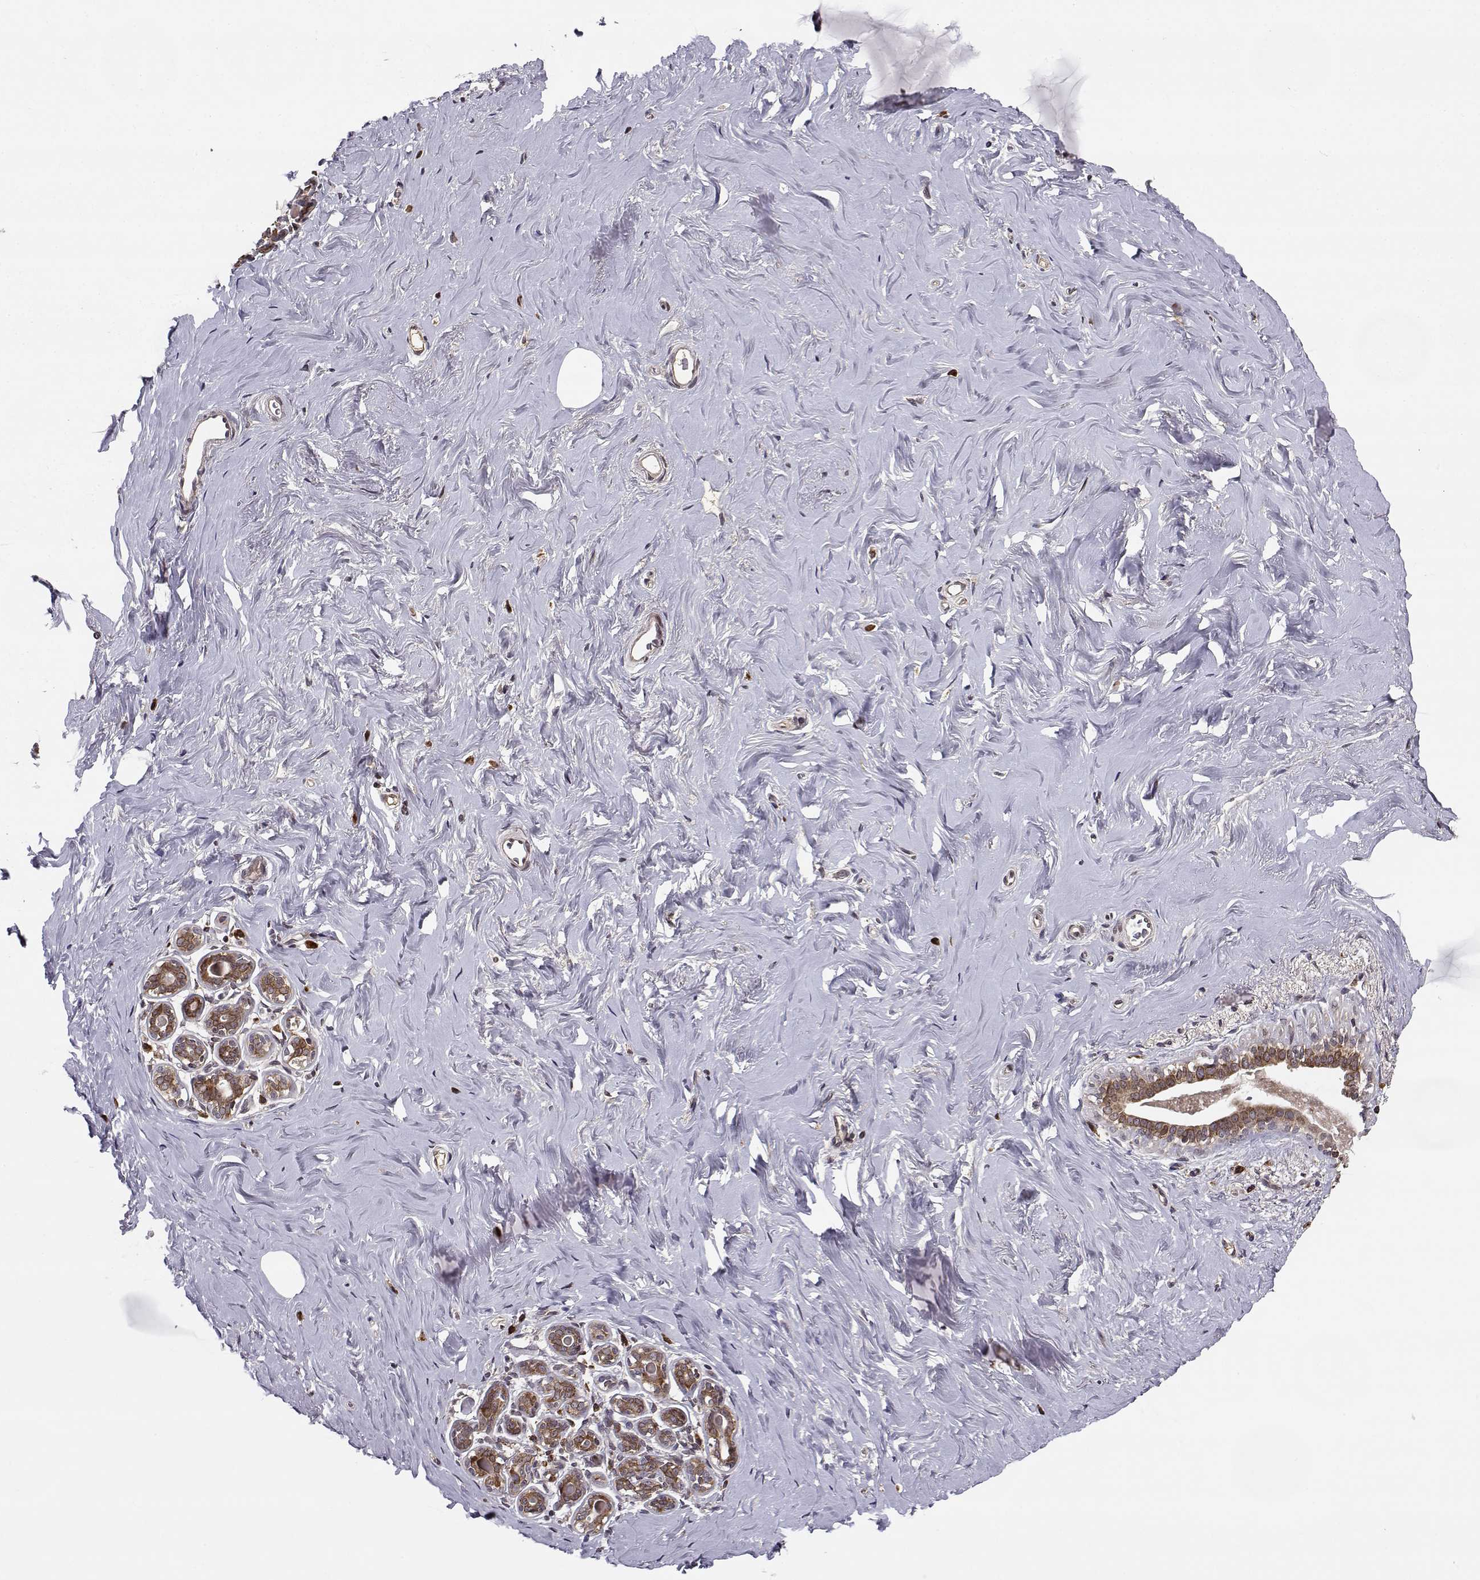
{"staining": {"intensity": "negative", "quantity": "none", "location": "none"}, "tissue": "breast", "cell_type": "Adipocytes", "image_type": "normal", "snomed": [{"axis": "morphology", "description": "Normal tissue, NOS"}, {"axis": "topography", "description": "Skin"}, {"axis": "topography", "description": "Breast"}], "caption": "IHC micrograph of unremarkable breast: breast stained with DAB (3,3'-diaminobenzidine) exhibits no significant protein expression in adipocytes. Nuclei are stained in blue.", "gene": "RPL31", "patient": {"sex": "female", "age": 43}}